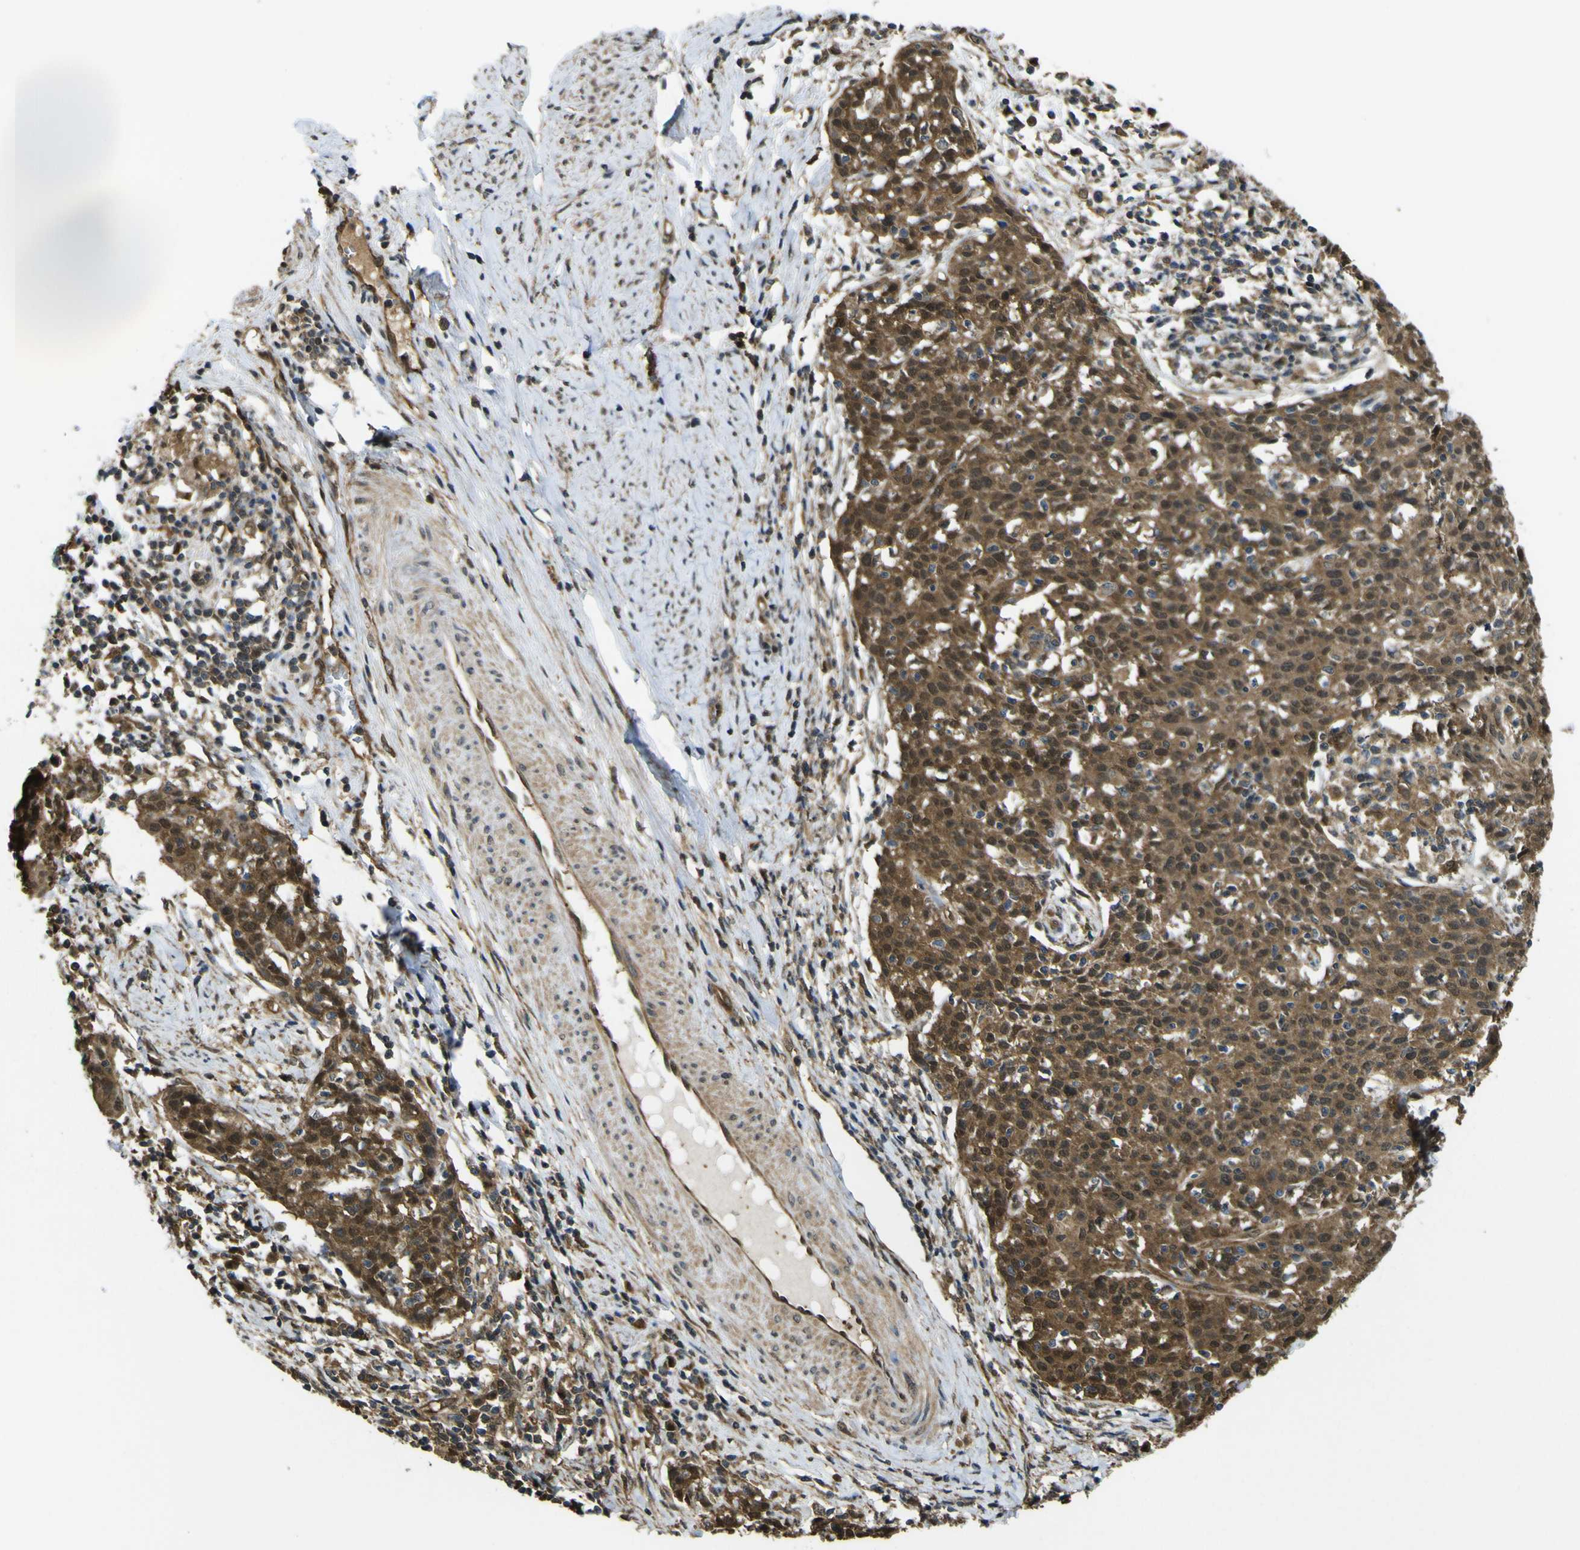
{"staining": {"intensity": "strong", "quantity": ">75%", "location": "cytoplasmic/membranous,nuclear"}, "tissue": "cervical cancer", "cell_type": "Tumor cells", "image_type": "cancer", "snomed": [{"axis": "morphology", "description": "Squamous cell carcinoma, NOS"}, {"axis": "topography", "description": "Cervix"}], "caption": "Protein expression by IHC demonstrates strong cytoplasmic/membranous and nuclear positivity in about >75% of tumor cells in squamous cell carcinoma (cervical). (brown staining indicates protein expression, while blue staining denotes nuclei).", "gene": "YWHAG", "patient": {"sex": "female", "age": 38}}